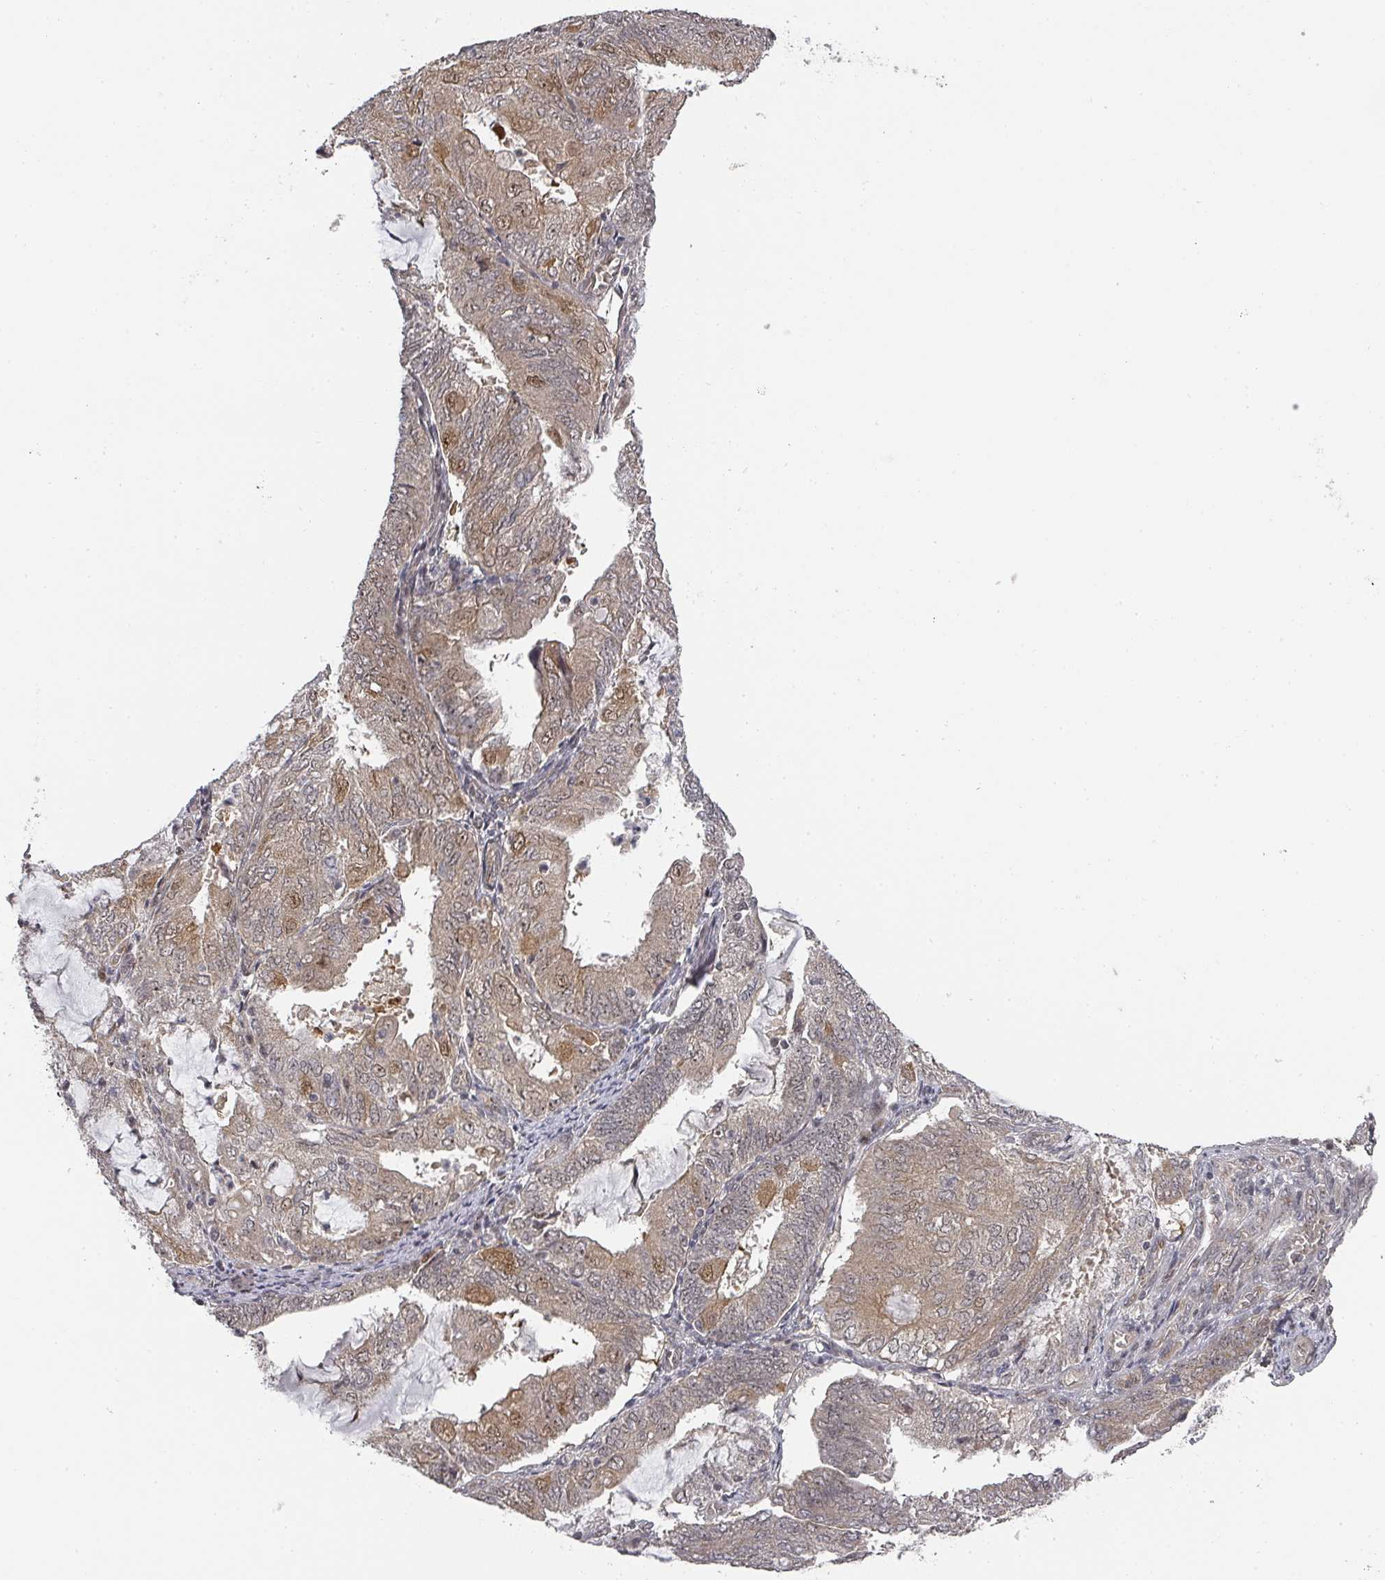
{"staining": {"intensity": "moderate", "quantity": "25%-75%", "location": "cytoplasmic/membranous"}, "tissue": "endometrial cancer", "cell_type": "Tumor cells", "image_type": "cancer", "snomed": [{"axis": "morphology", "description": "Adenocarcinoma, NOS"}, {"axis": "topography", "description": "Endometrium"}], "caption": "Approximately 25%-75% of tumor cells in human endometrial adenocarcinoma display moderate cytoplasmic/membranous protein staining as visualized by brown immunohistochemical staining.", "gene": "KIF1C", "patient": {"sex": "female", "age": 81}}